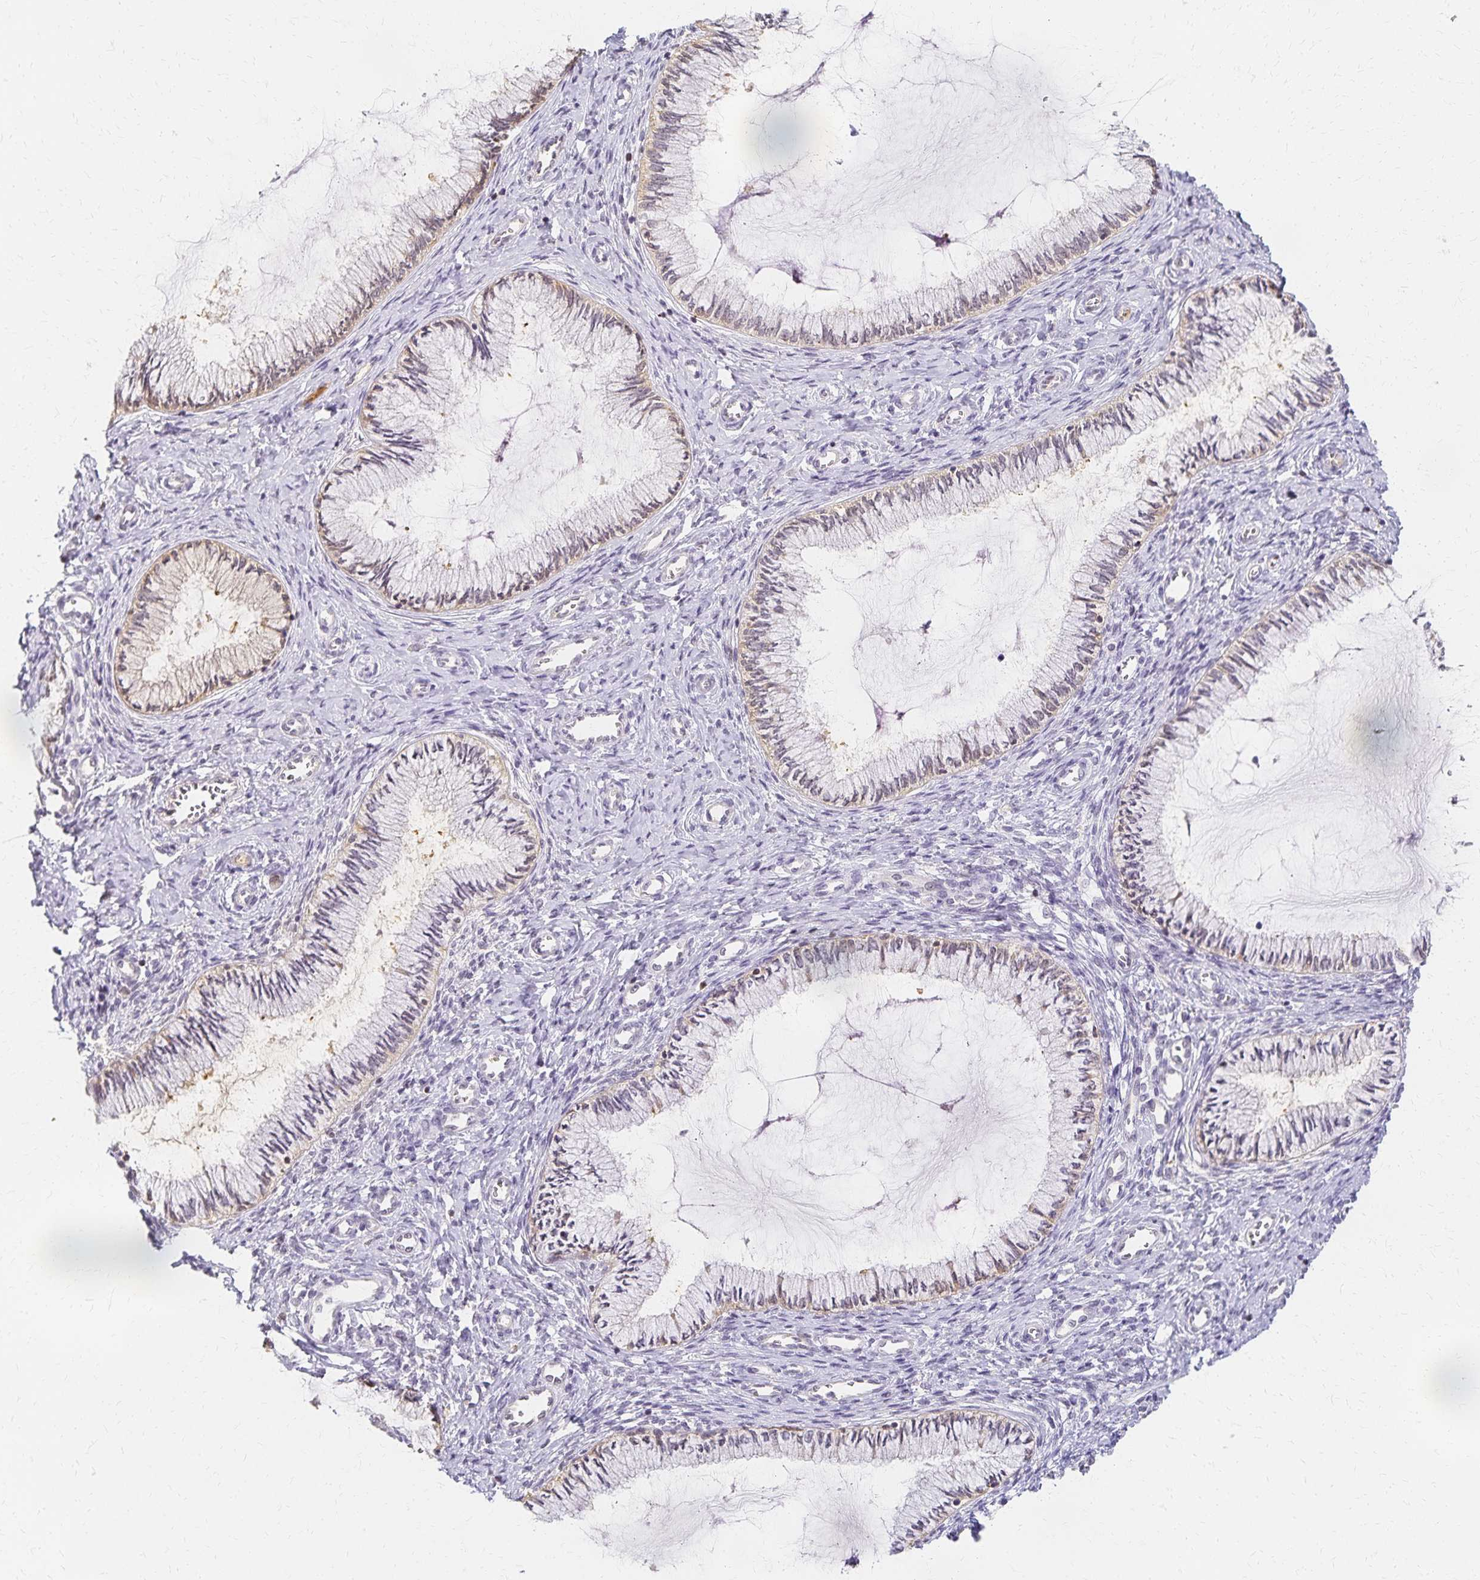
{"staining": {"intensity": "weak", "quantity": "25%-75%", "location": "cytoplasmic/membranous"}, "tissue": "cervix", "cell_type": "Glandular cells", "image_type": "normal", "snomed": [{"axis": "morphology", "description": "Normal tissue, NOS"}, {"axis": "topography", "description": "Cervix"}], "caption": "About 25%-75% of glandular cells in unremarkable cervix show weak cytoplasmic/membranous protein positivity as visualized by brown immunohistochemical staining.", "gene": "AZGP1", "patient": {"sex": "female", "age": 24}}